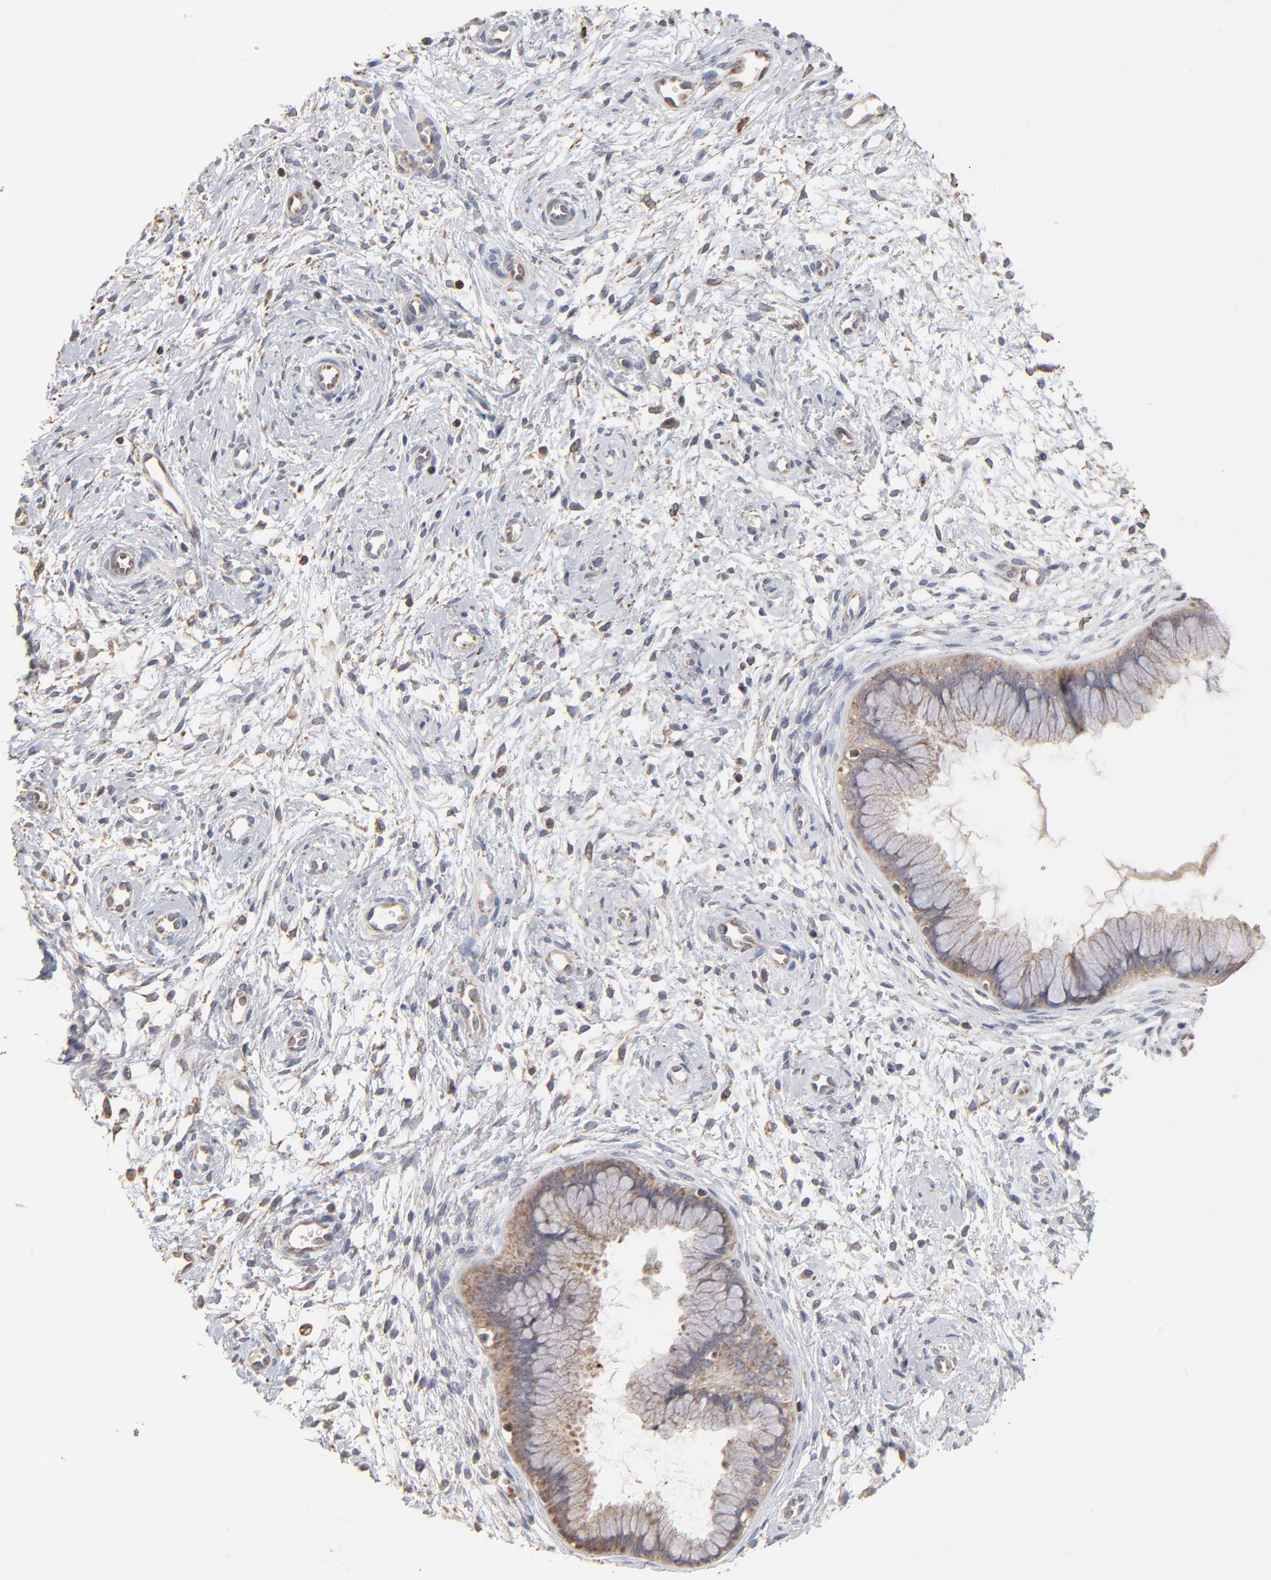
{"staining": {"intensity": "moderate", "quantity": "25%-75%", "location": "cytoplasmic/membranous"}, "tissue": "cervix", "cell_type": "Glandular cells", "image_type": "normal", "snomed": [{"axis": "morphology", "description": "Normal tissue, NOS"}, {"axis": "topography", "description": "Cervix"}], "caption": "The immunohistochemical stain labels moderate cytoplasmic/membranous staining in glandular cells of benign cervix.", "gene": "RNF213", "patient": {"sex": "female", "age": 39}}